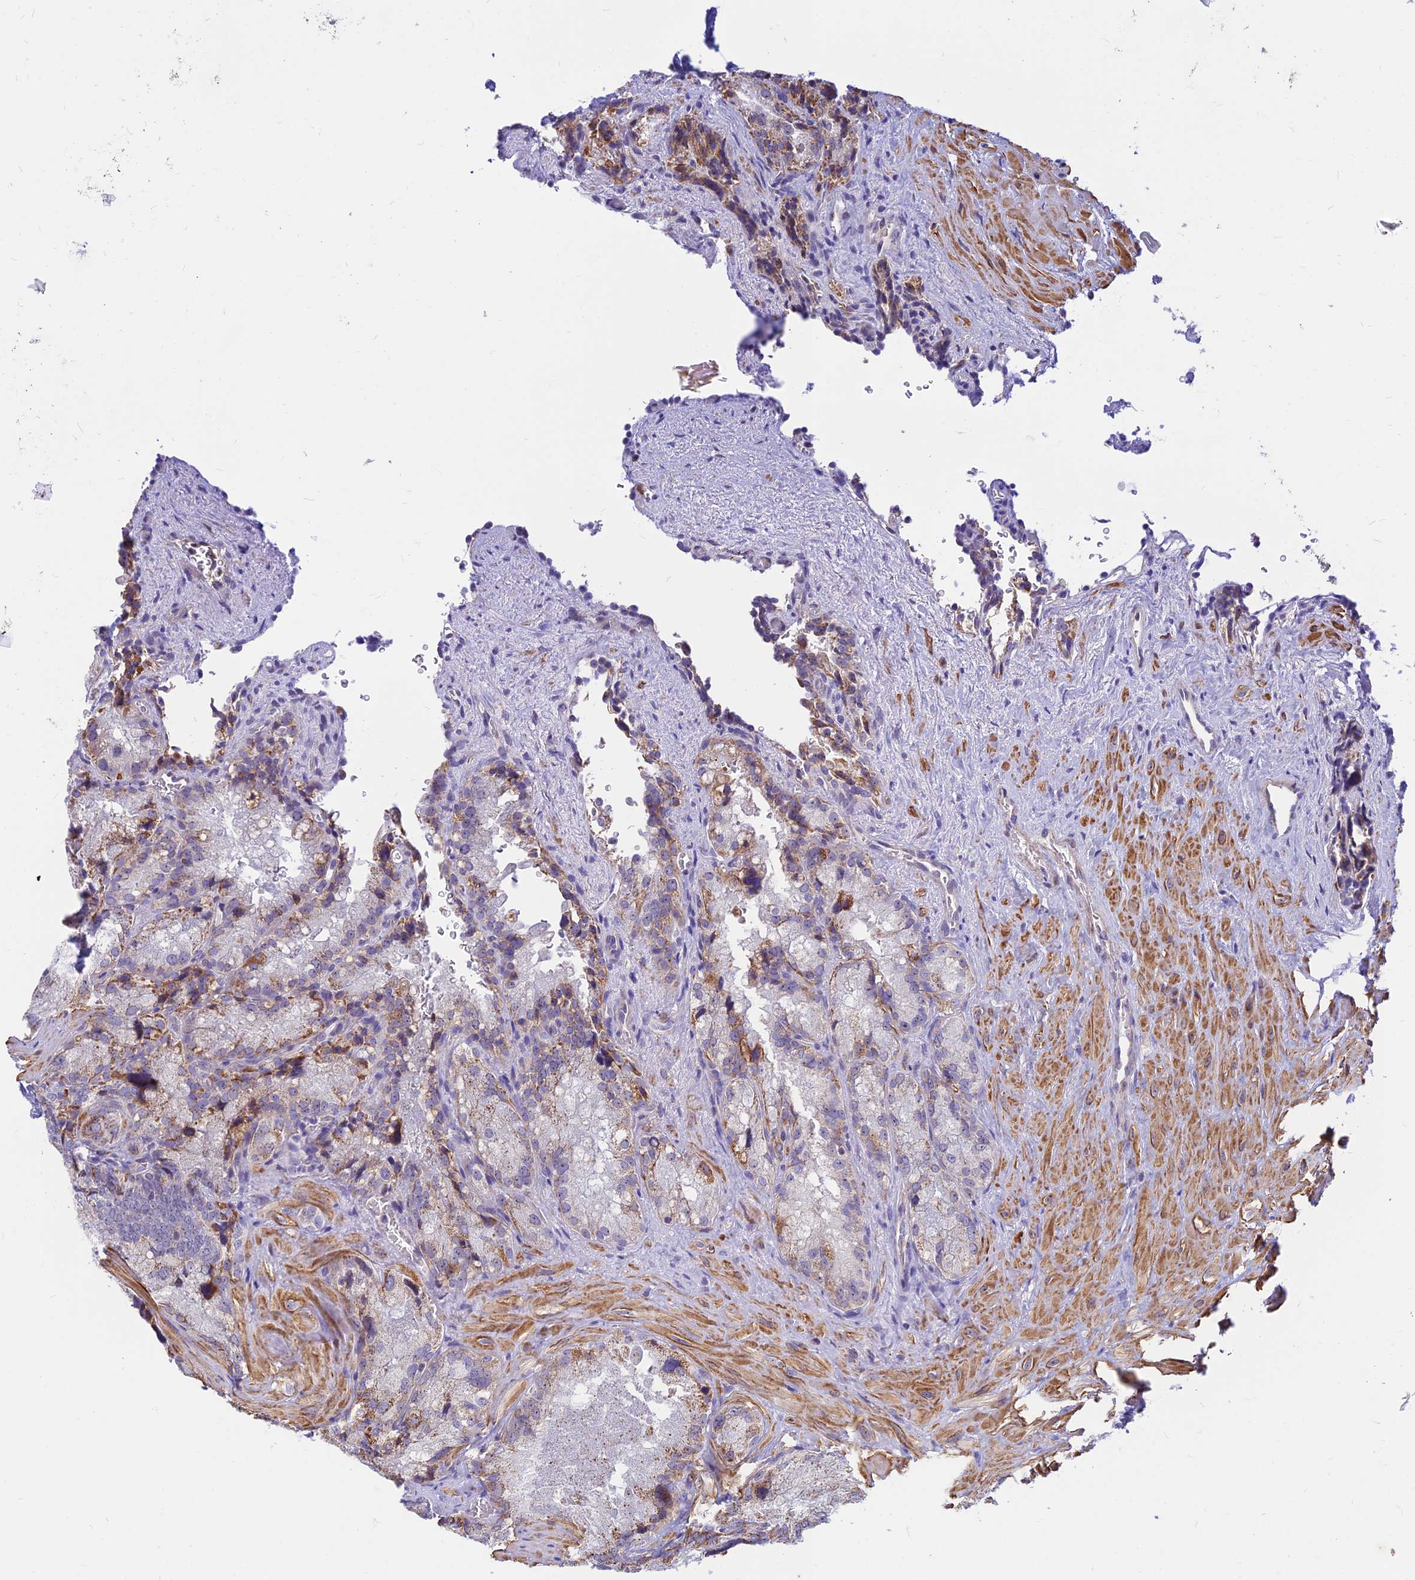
{"staining": {"intensity": "weak", "quantity": "<25%", "location": "cytoplasmic/membranous,nuclear"}, "tissue": "seminal vesicle", "cell_type": "Glandular cells", "image_type": "normal", "snomed": [{"axis": "morphology", "description": "Normal tissue, NOS"}, {"axis": "topography", "description": "Seminal veicle"}], "caption": "Image shows no protein positivity in glandular cells of unremarkable seminal vesicle. (Stains: DAB immunohistochemistry with hematoxylin counter stain, Microscopy: brightfield microscopy at high magnification).", "gene": "POLR1G", "patient": {"sex": "male", "age": 62}}